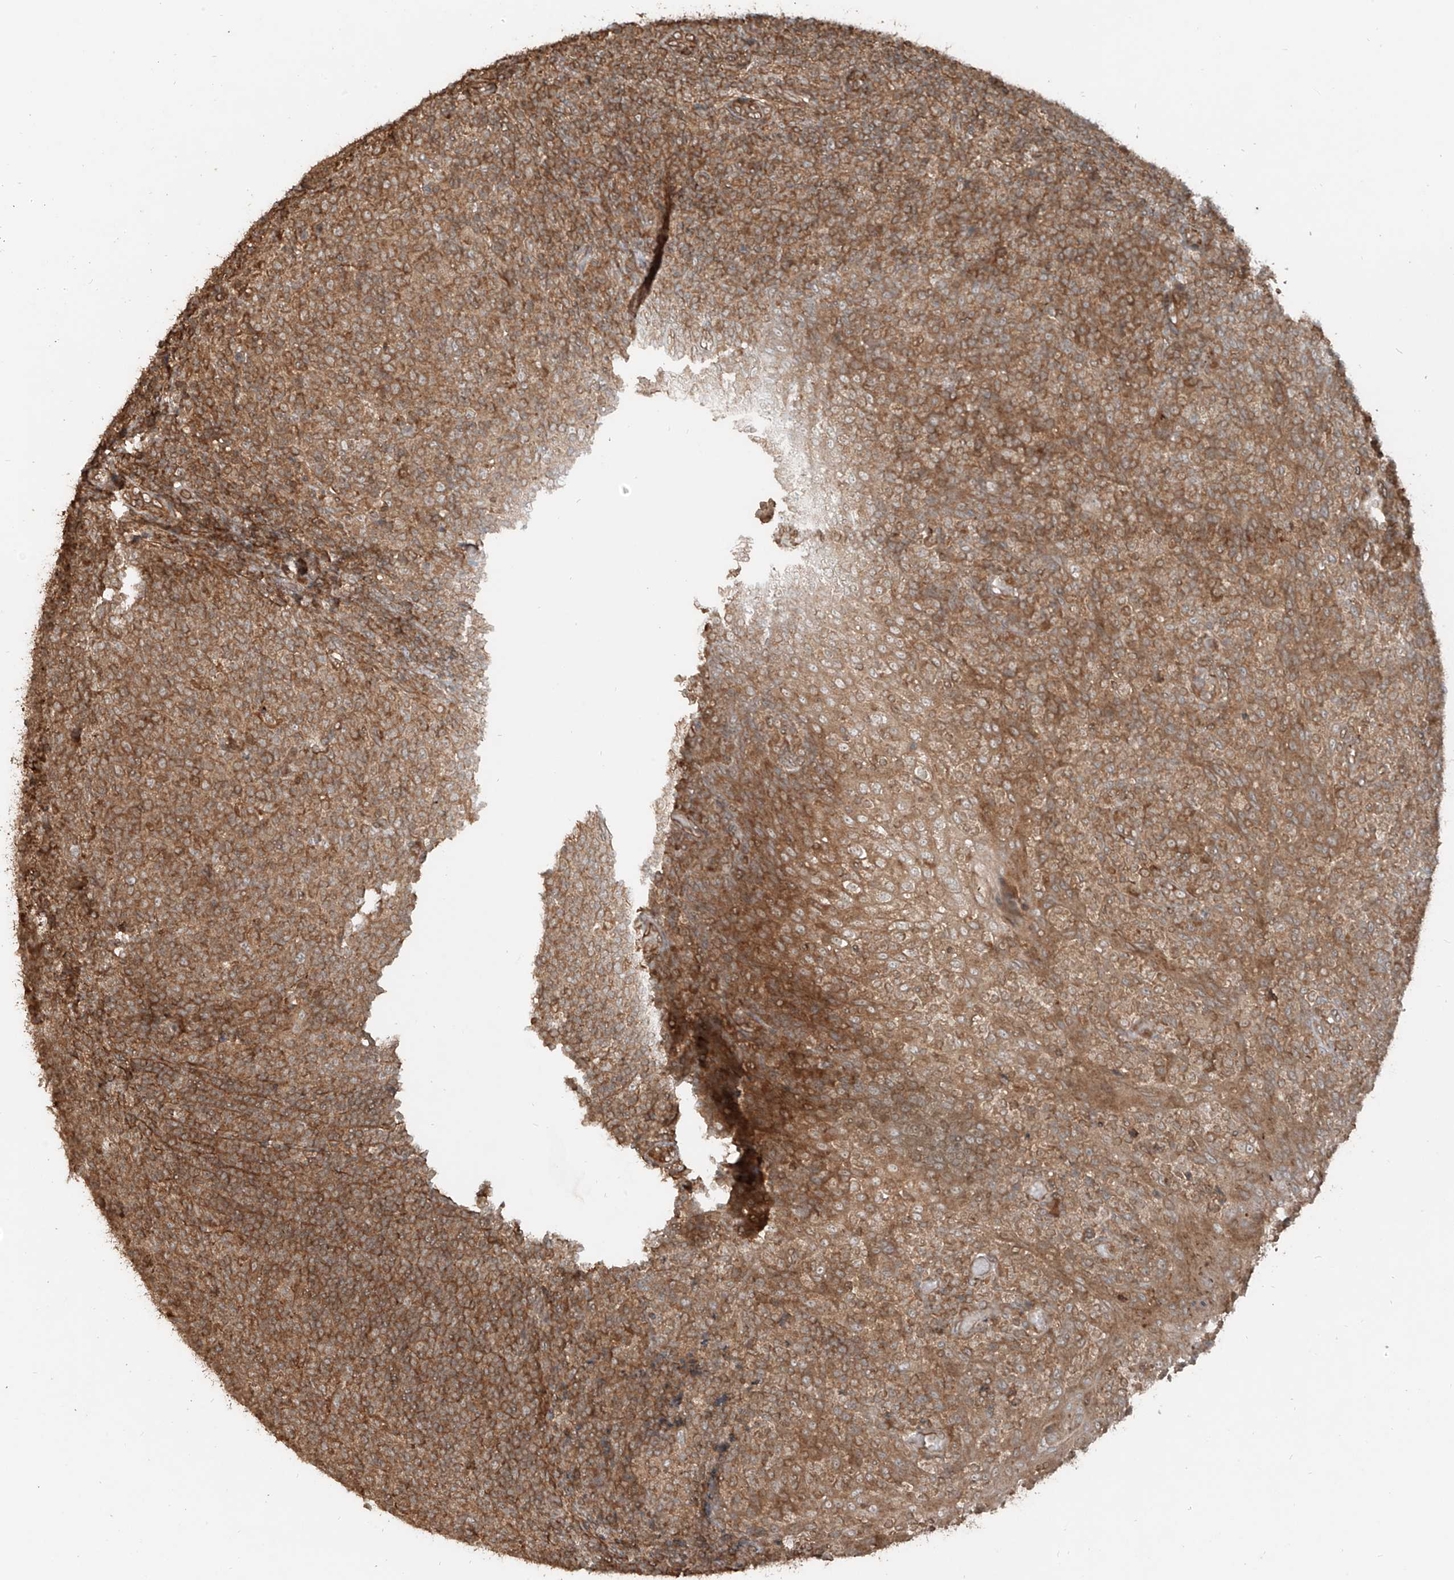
{"staining": {"intensity": "moderate", "quantity": ">75%", "location": "cytoplasmic/membranous"}, "tissue": "tonsil", "cell_type": "Germinal center cells", "image_type": "normal", "snomed": [{"axis": "morphology", "description": "Normal tissue, NOS"}, {"axis": "topography", "description": "Tonsil"}], "caption": "The immunohistochemical stain shows moderate cytoplasmic/membranous staining in germinal center cells of unremarkable tonsil. (Stains: DAB in brown, nuclei in blue, Microscopy: brightfield microscopy at high magnification).", "gene": "ANKZF1", "patient": {"sex": "female", "age": 19}}